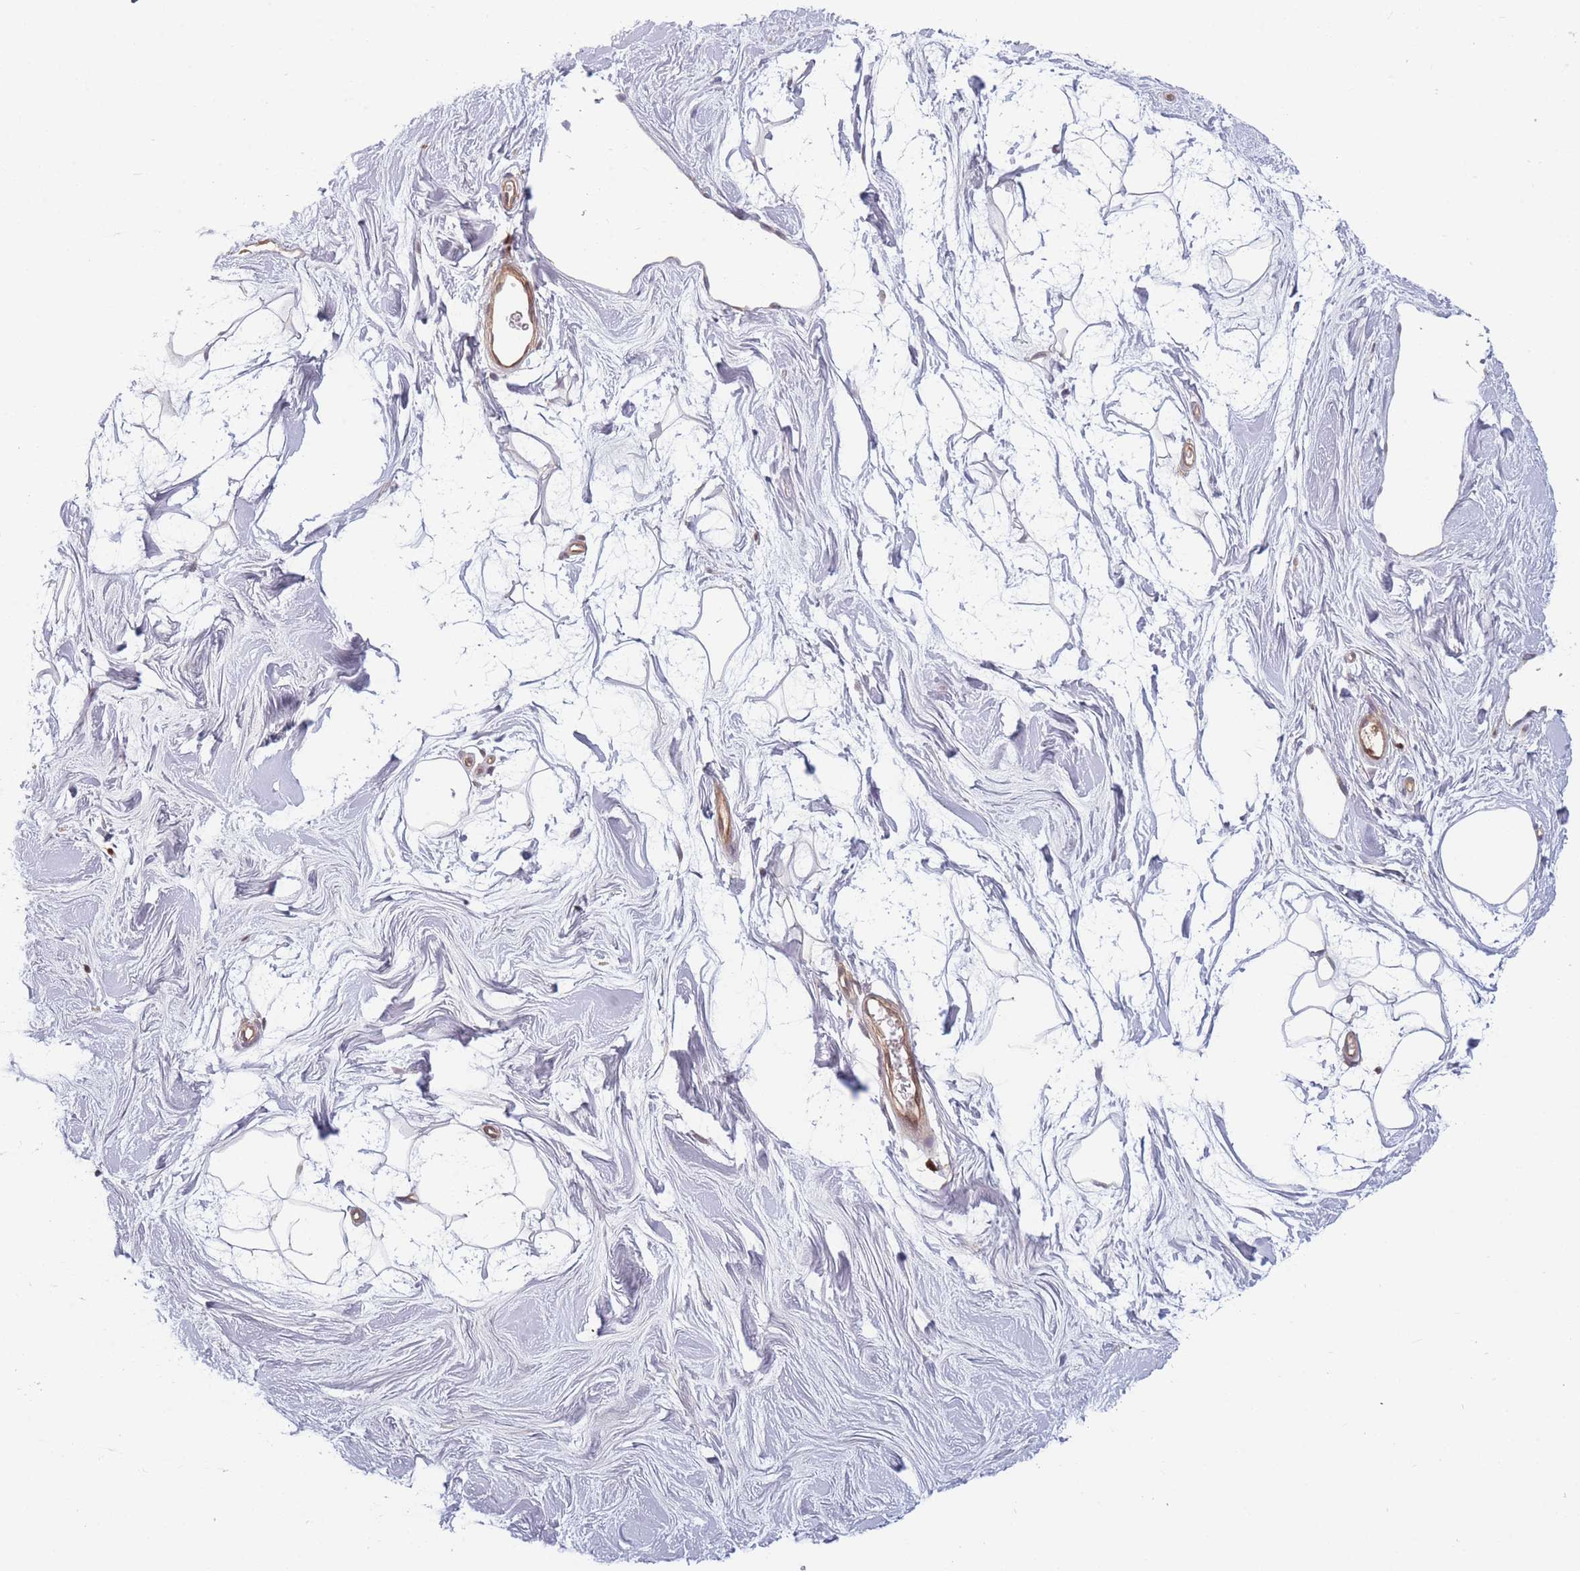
{"staining": {"intensity": "negative", "quantity": "none", "location": "none"}, "tissue": "breast", "cell_type": "Adipocytes", "image_type": "normal", "snomed": [{"axis": "morphology", "description": "Normal tissue, NOS"}, {"axis": "topography", "description": "Breast"}], "caption": "Immunohistochemistry of benign breast demonstrates no staining in adipocytes. The staining is performed using DAB (3,3'-diaminobenzidine) brown chromogen with nuclei counter-stained in using hematoxylin.", "gene": "FAM153A", "patient": {"sex": "female", "age": 26}}